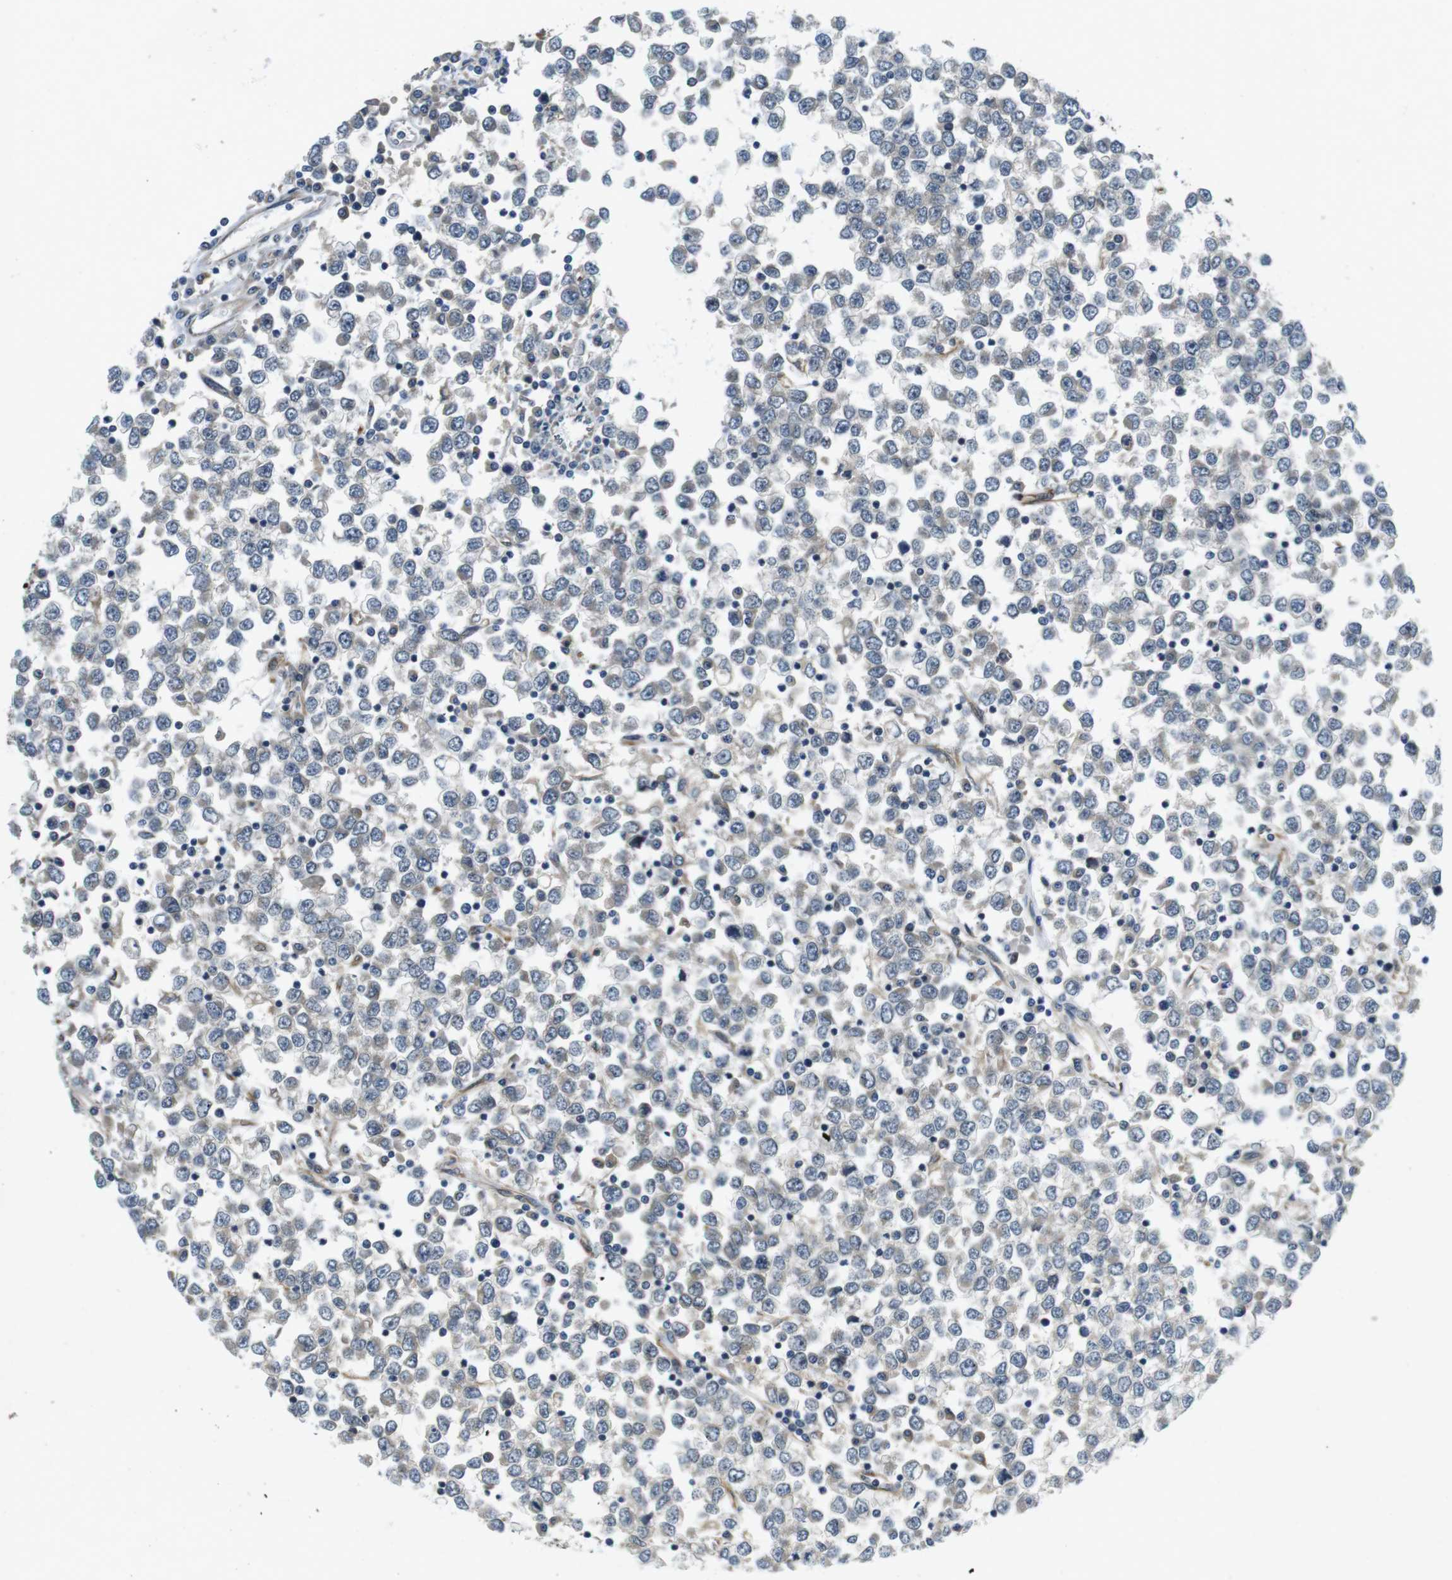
{"staining": {"intensity": "negative", "quantity": "none", "location": "none"}, "tissue": "testis cancer", "cell_type": "Tumor cells", "image_type": "cancer", "snomed": [{"axis": "morphology", "description": "Seminoma, NOS"}, {"axis": "topography", "description": "Testis"}], "caption": "A histopathology image of testis cancer (seminoma) stained for a protein reveals no brown staining in tumor cells.", "gene": "PALD1", "patient": {"sex": "male", "age": 65}}